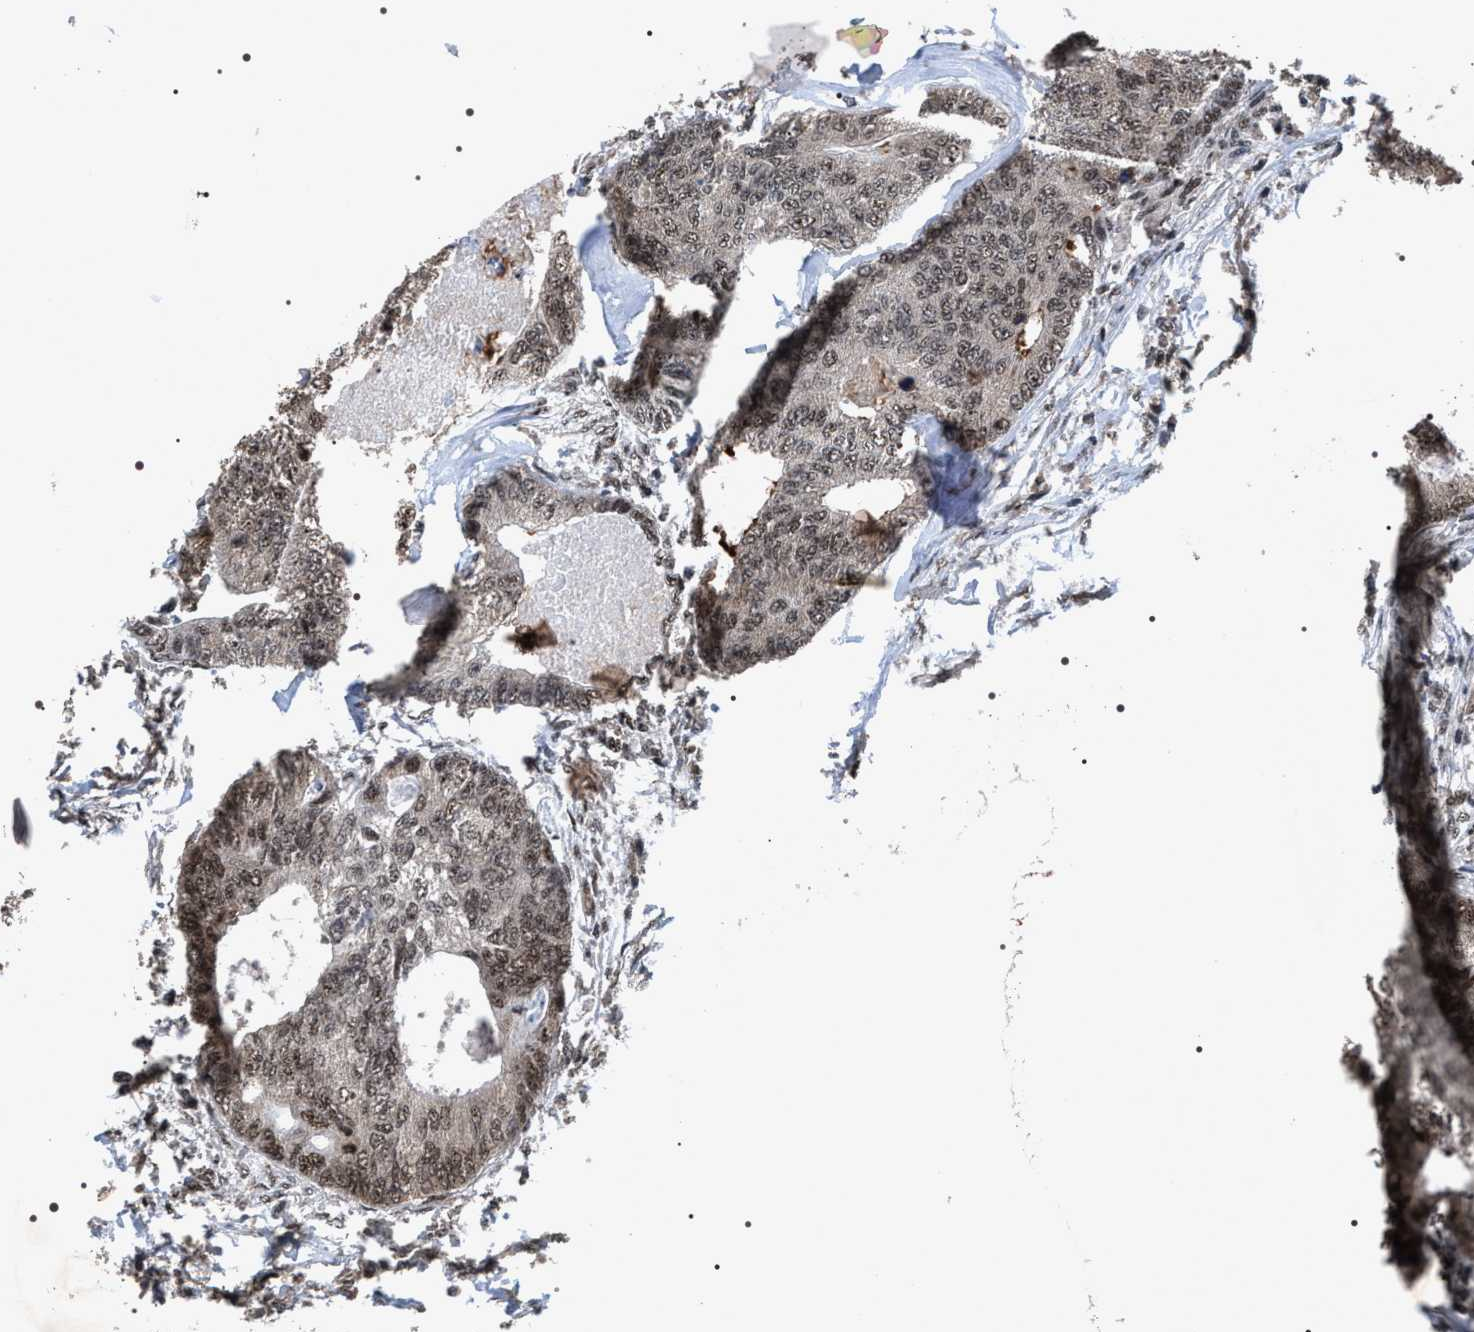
{"staining": {"intensity": "moderate", "quantity": ">75%", "location": "nuclear"}, "tissue": "colorectal cancer", "cell_type": "Tumor cells", "image_type": "cancer", "snomed": [{"axis": "morphology", "description": "Adenocarcinoma, NOS"}, {"axis": "topography", "description": "Colon"}], "caption": "Colorectal cancer (adenocarcinoma) stained with DAB (3,3'-diaminobenzidine) IHC displays medium levels of moderate nuclear positivity in about >75% of tumor cells.", "gene": "RRP1B", "patient": {"sex": "female", "age": 67}}